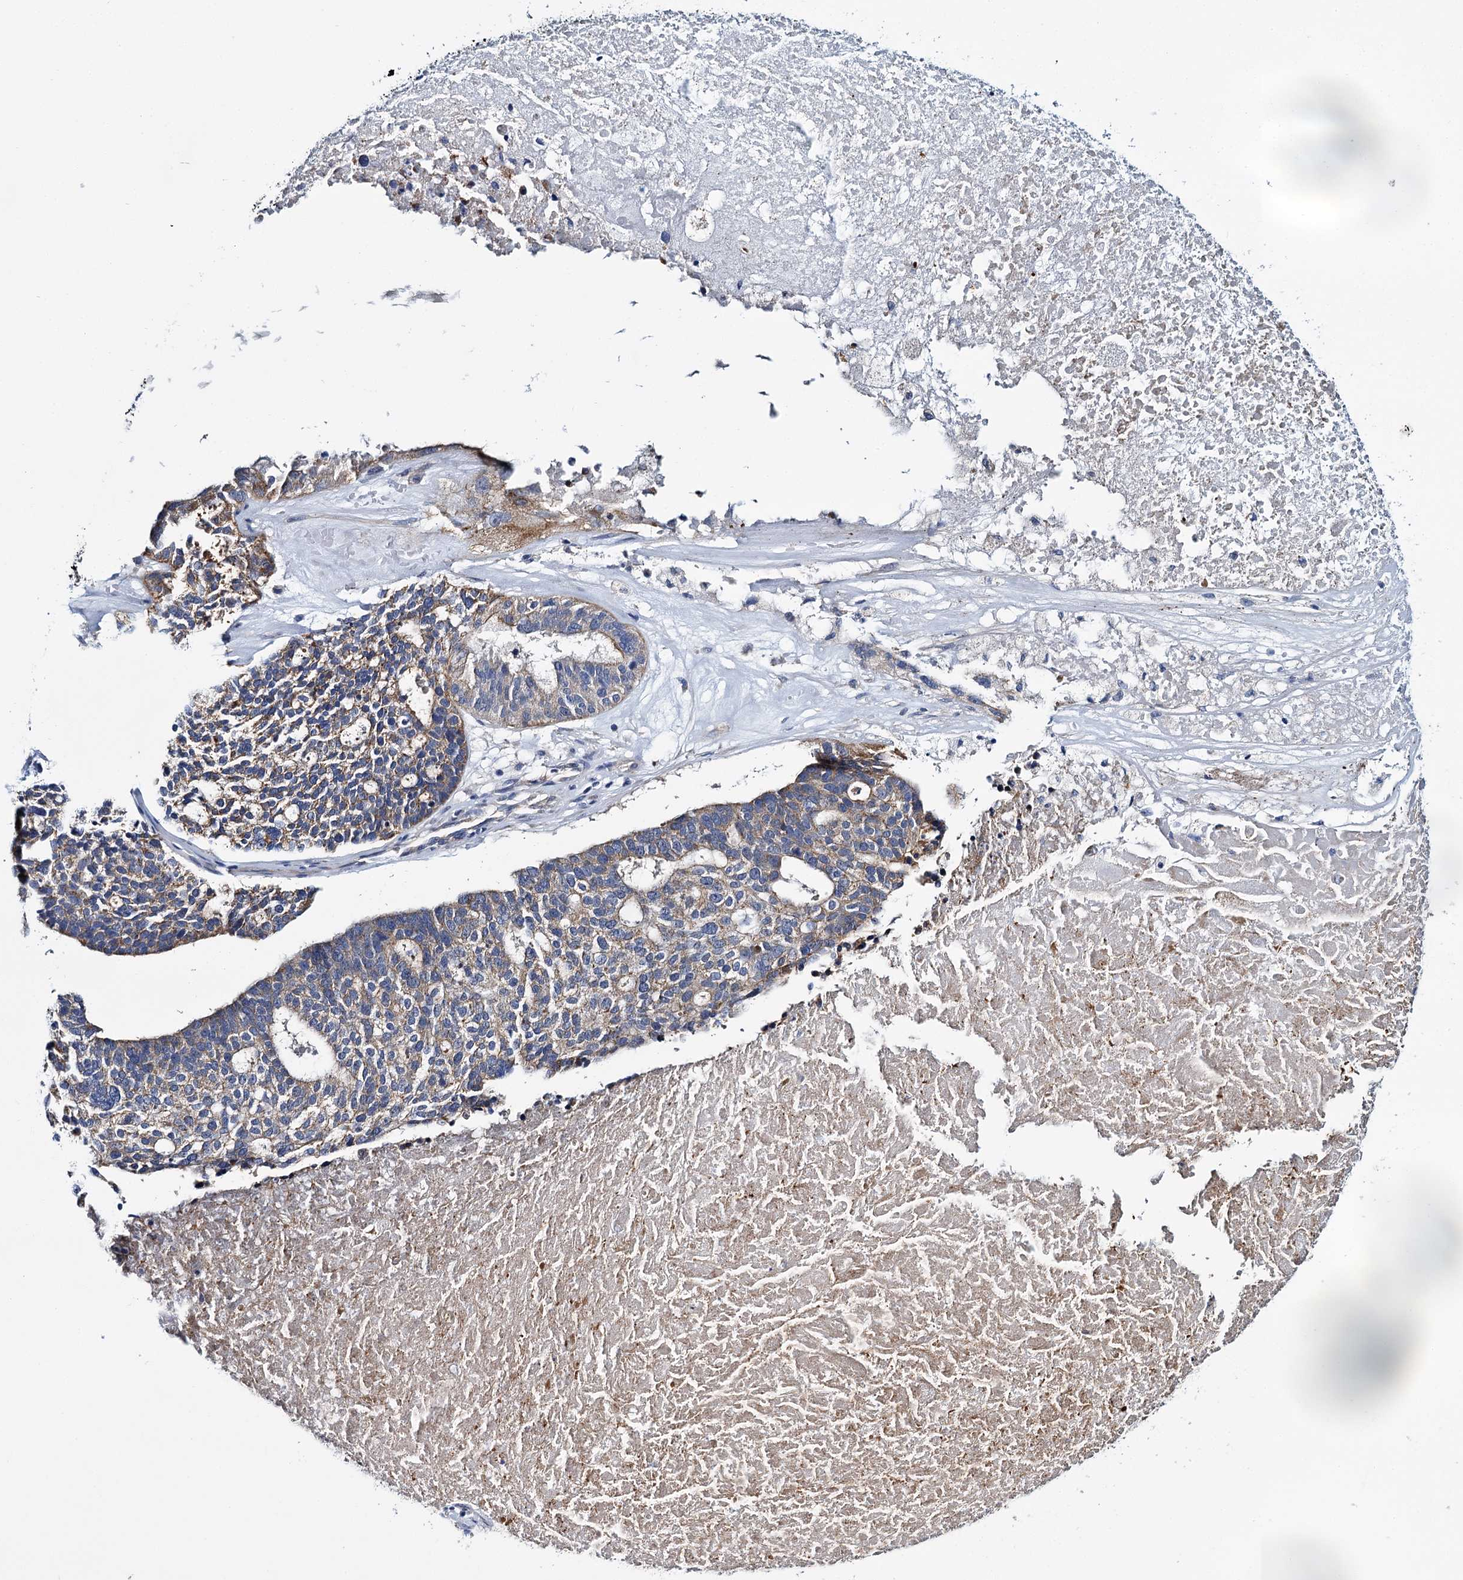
{"staining": {"intensity": "moderate", "quantity": "25%-75%", "location": "cytoplasmic/membranous"}, "tissue": "ovarian cancer", "cell_type": "Tumor cells", "image_type": "cancer", "snomed": [{"axis": "morphology", "description": "Cystadenocarcinoma, serous, NOS"}, {"axis": "topography", "description": "Ovary"}], "caption": "Moderate cytoplasmic/membranous protein expression is identified in about 25%-75% of tumor cells in ovarian cancer.", "gene": "CEP295", "patient": {"sex": "female", "age": 59}}